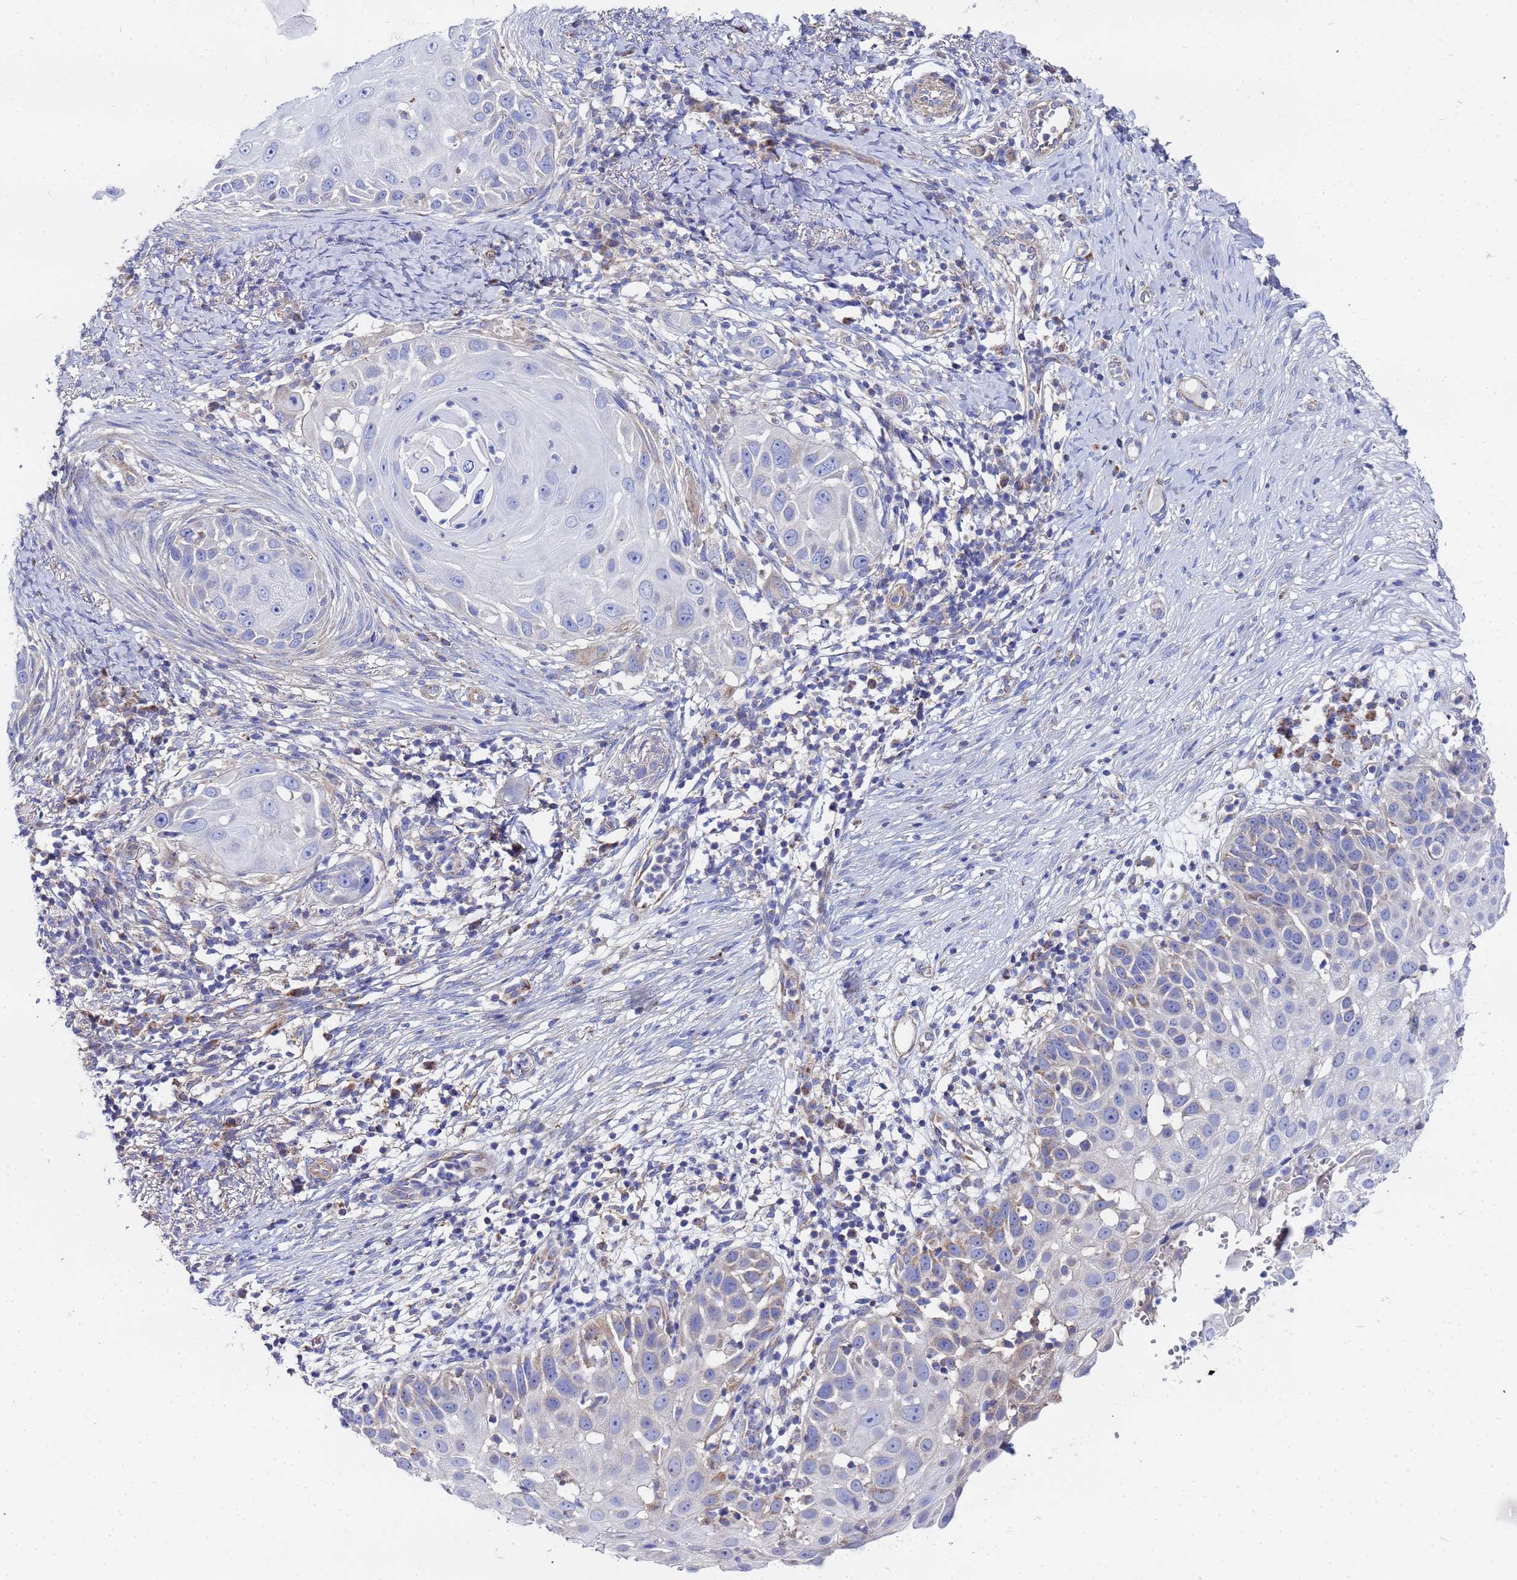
{"staining": {"intensity": "negative", "quantity": "none", "location": "none"}, "tissue": "skin cancer", "cell_type": "Tumor cells", "image_type": "cancer", "snomed": [{"axis": "morphology", "description": "Squamous cell carcinoma, NOS"}, {"axis": "topography", "description": "Skin"}], "caption": "Immunohistochemistry of human skin cancer exhibits no positivity in tumor cells.", "gene": "FAHD2A", "patient": {"sex": "female", "age": 44}}